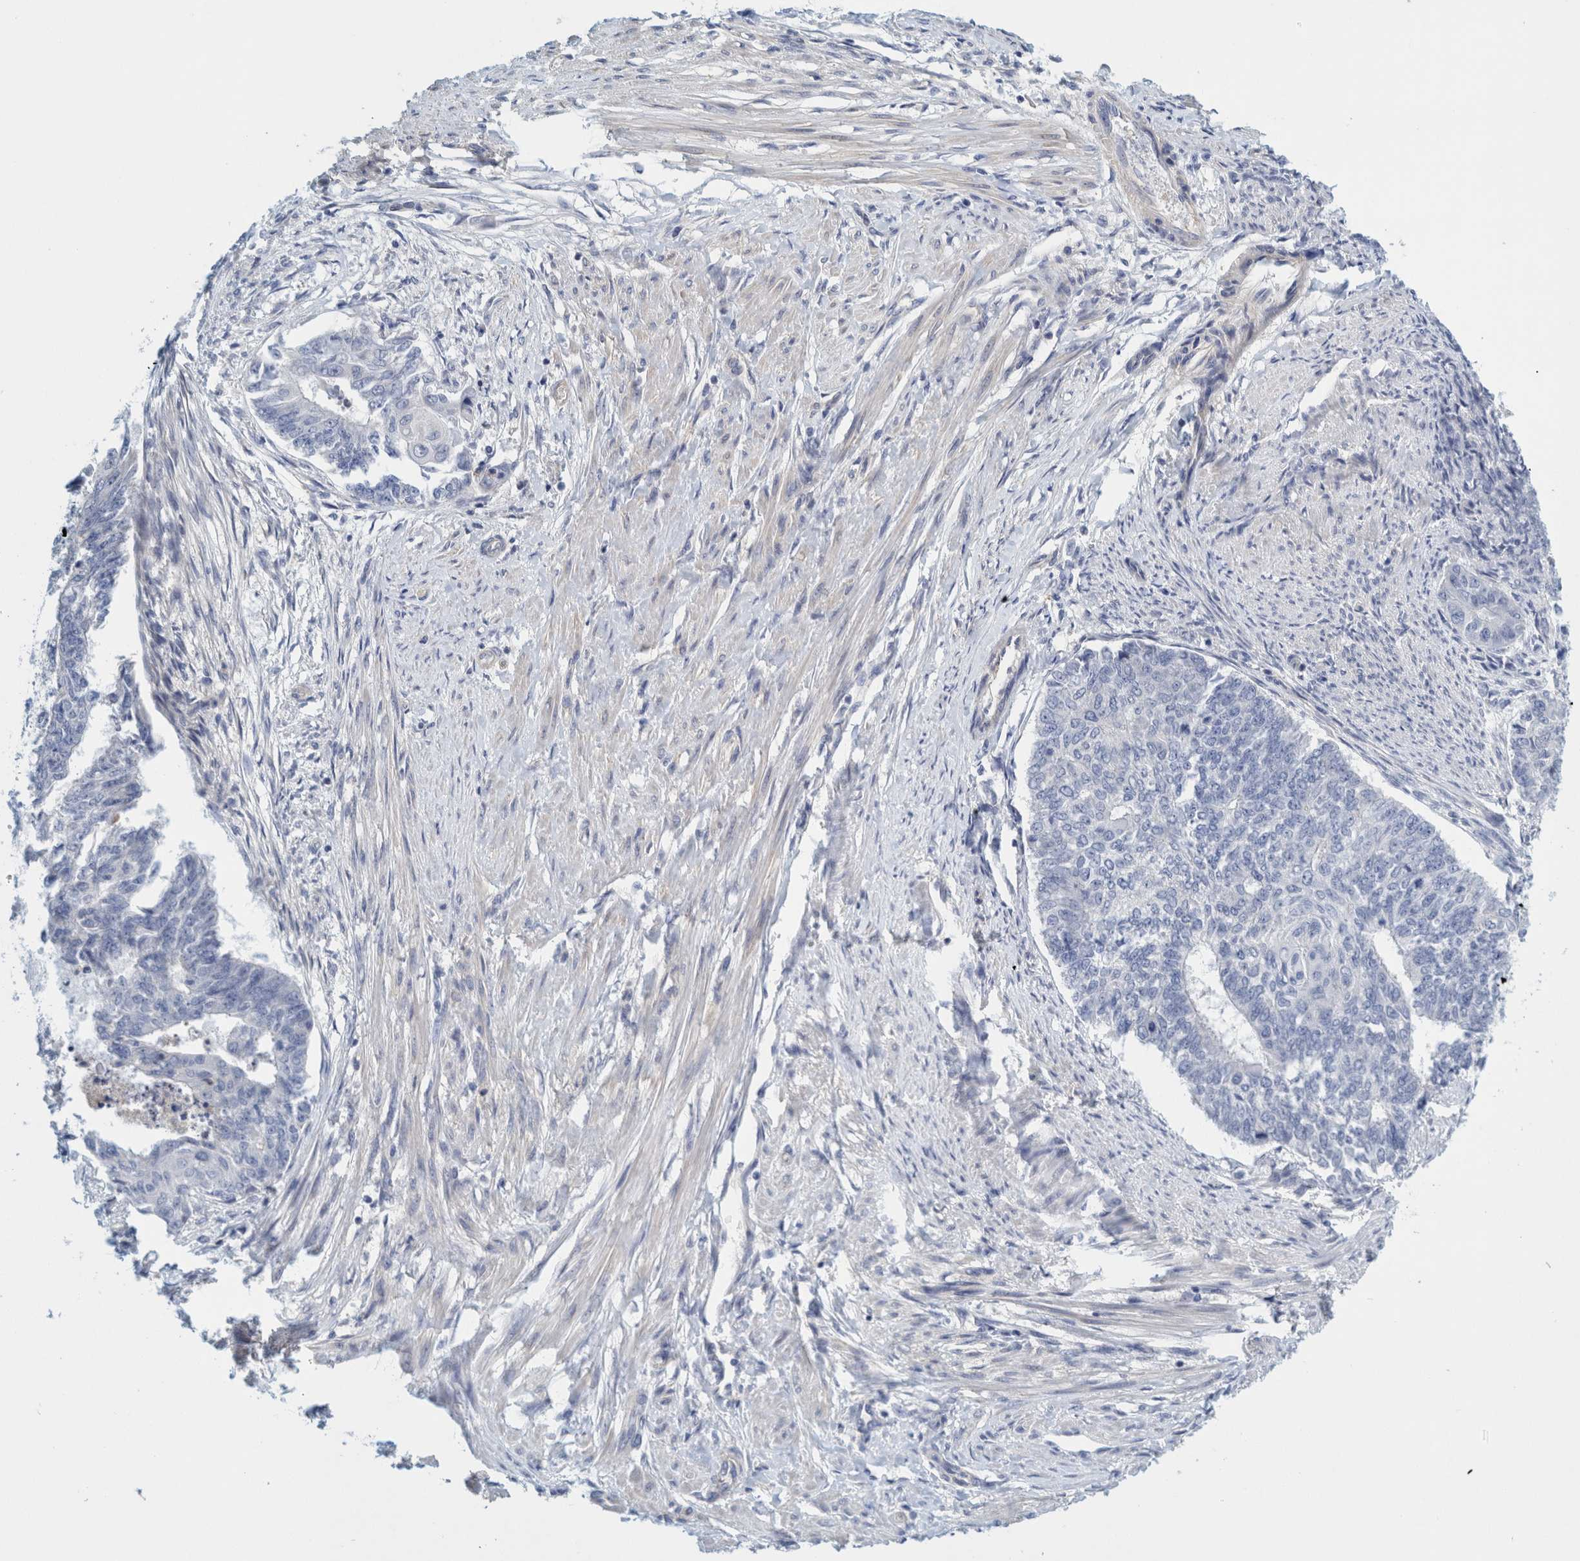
{"staining": {"intensity": "negative", "quantity": "none", "location": "none"}, "tissue": "endometrial cancer", "cell_type": "Tumor cells", "image_type": "cancer", "snomed": [{"axis": "morphology", "description": "Adenocarcinoma, NOS"}, {"axis": "topography", "description": "Endometrium"}], "caption": "High magnification brightfield microscopy of endometrial adenocarcinoma stained with DAB (3,3'-diaminobenzidine) (brown) and counterstained with hematoxylin (blue): tumor cells show no significant positivity.", "gene": "ZNF324B", "patient": {"sex": "female", "age": 32}}